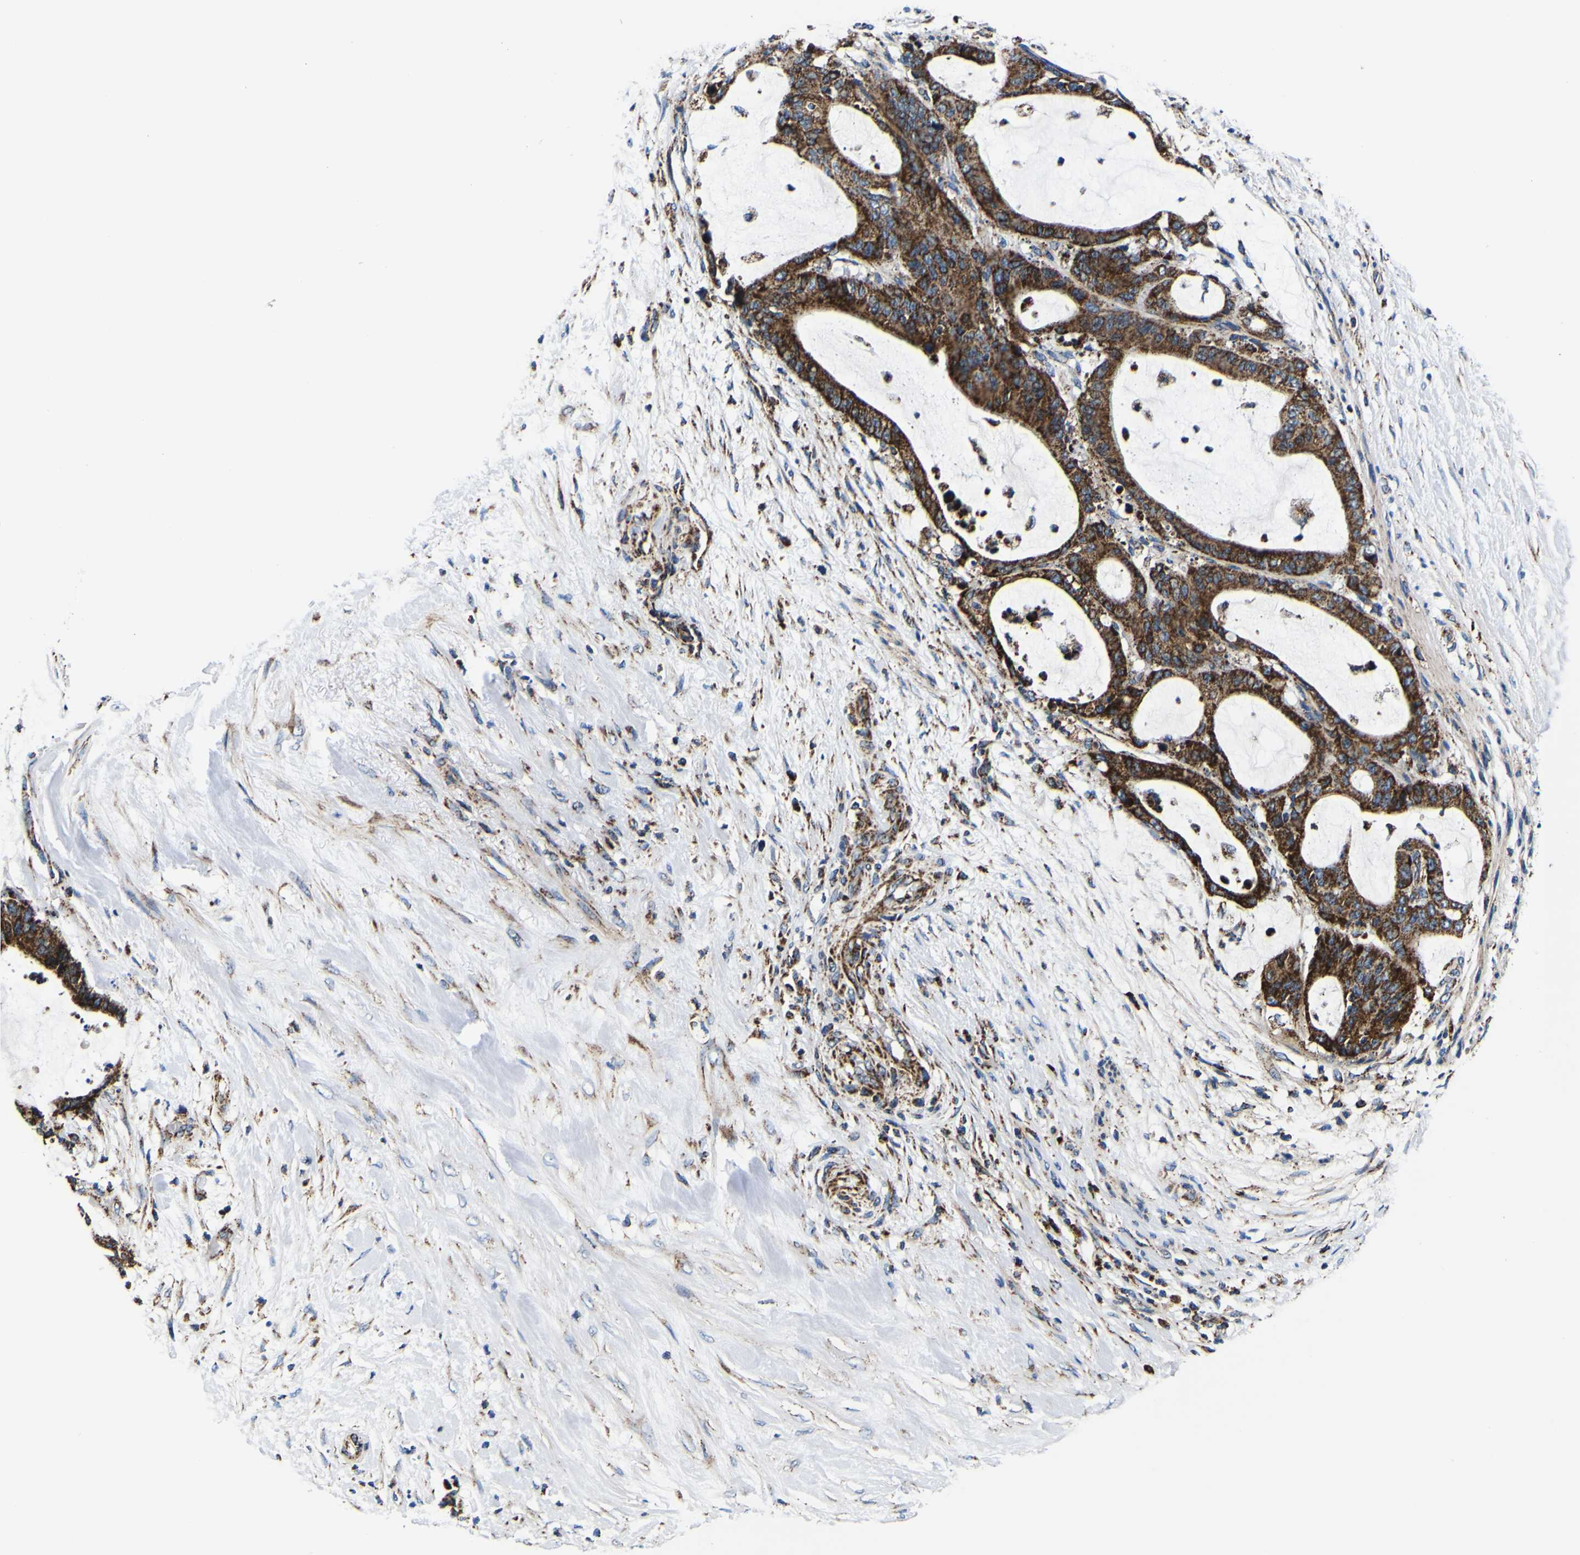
{"staining": {"intensity": "strong", "quantity": ">75%", "location": "cytoplasmic/membranous"}, "tissue": "liver cancer", "cell_type": "Tumor cells", "image_type": "cancer", "snomed": [{"axis": "morphology", "description": "Cholangiocarcinoma"}, {"axis": "topography", "description": "Liver"}], "caption": "A histopathology image showing strong cytoplasmic/membranous expression in about >75% of tumor cells in cholangiocarcinoma (liver), as visualized by brown immunohistochemical staining.", "gene": "PTRH2", "patient": {"sex": "female", "age": 73}}